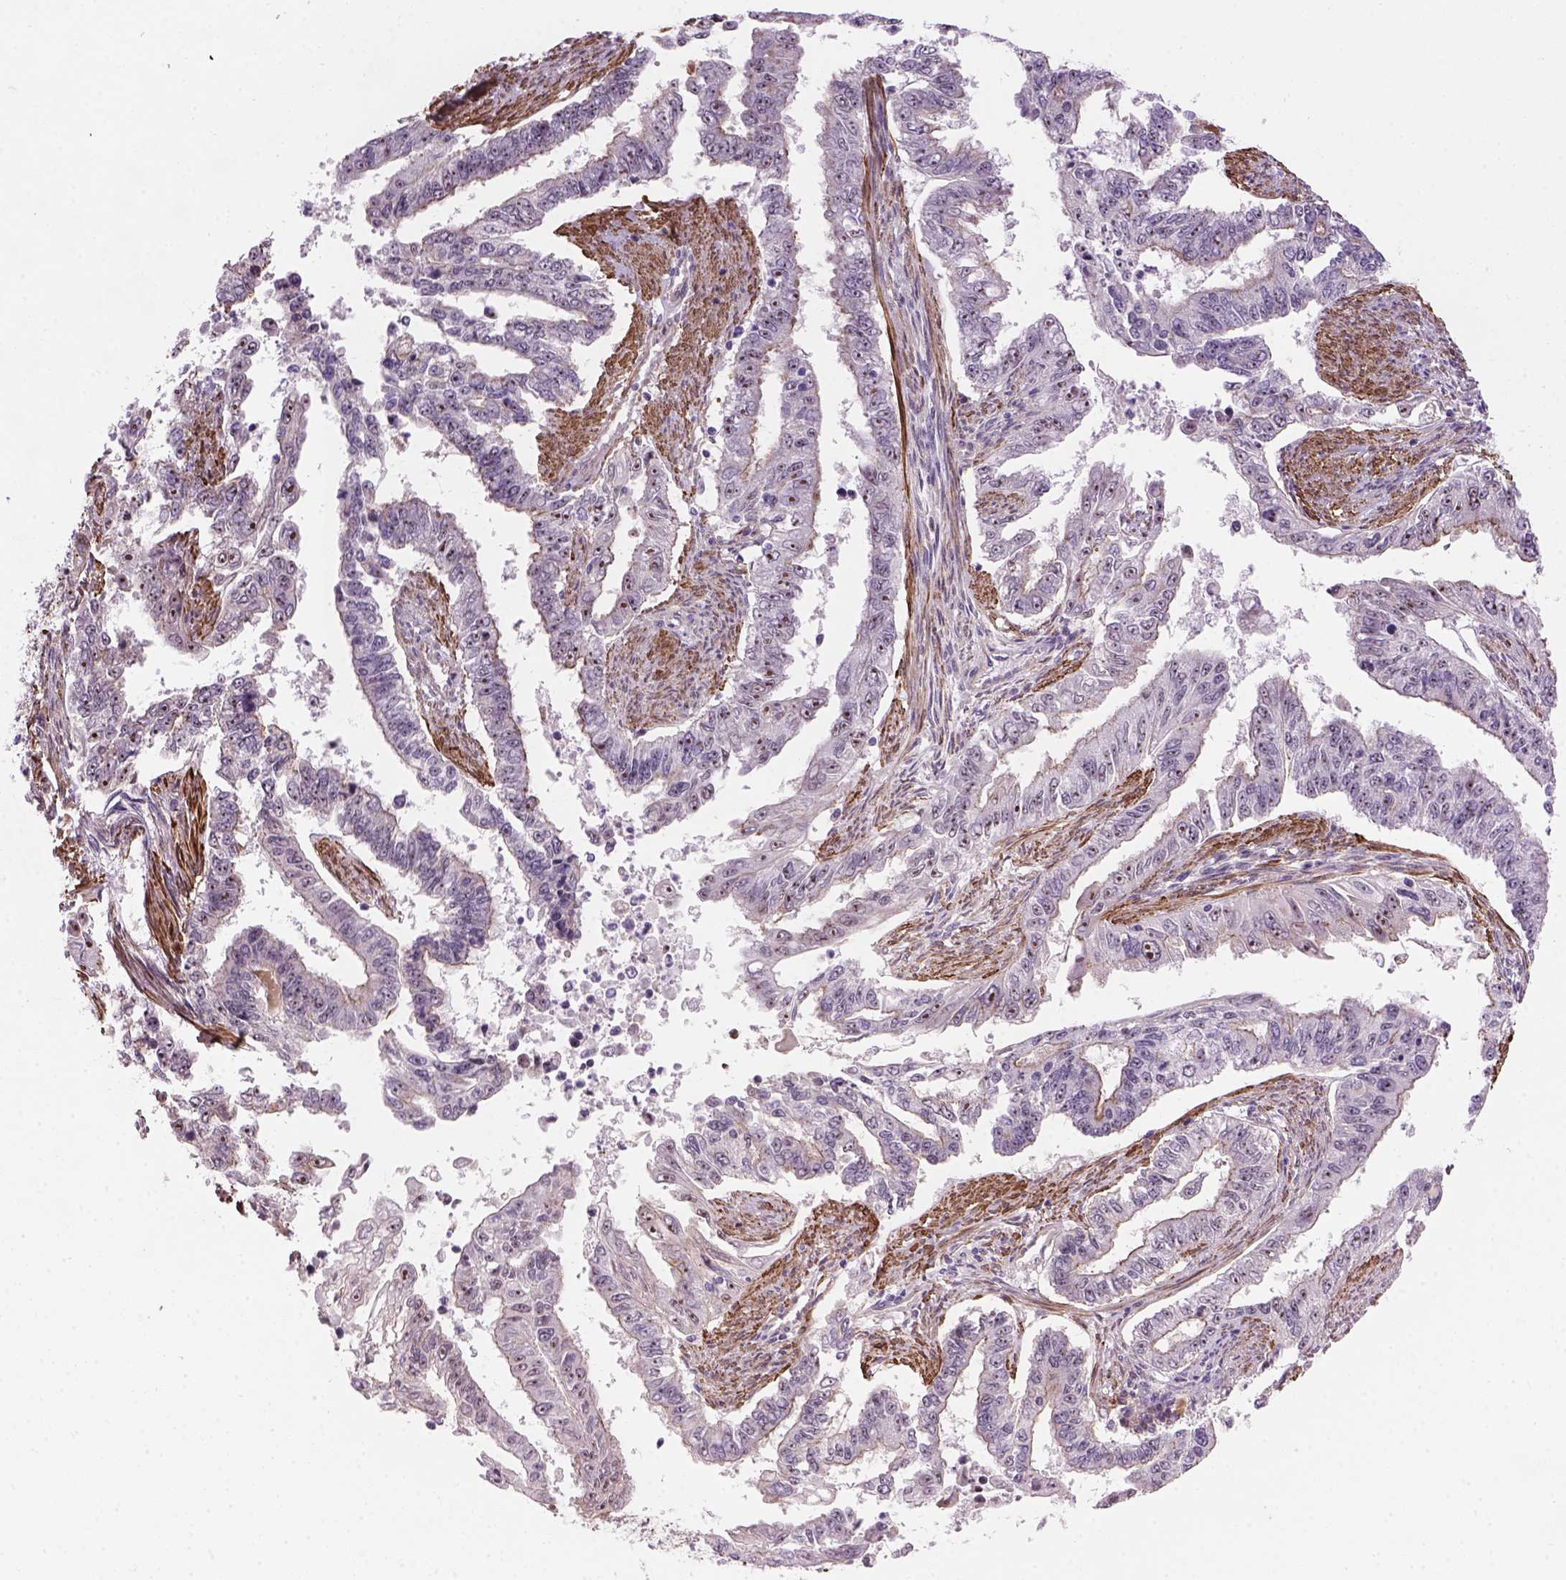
{"staining": {"intensity": "strong", "quantity": ">75%", "location": "nuclear"}, "tissue": "endometrial cancer", "cell_type": "Tumor cells", "image_type": "cancer", "snomed": [{"axis": "morphology", "description": "Adenocarcinoma, NOS"}, {"axis": "topography", "description": "Uterus"}], "caption": "Adenocarcinoma (endometrial) was stained to show a protein in brown. There is high levels of strong nuclear staining in approximately >75% of tumor cells. Using DAB (brown) and hematoxylin (blue) stains, captured at high magnification using brightfield microscopy.", "gene": "RRS1", "patient": {"sex": "female", "age": 59}}